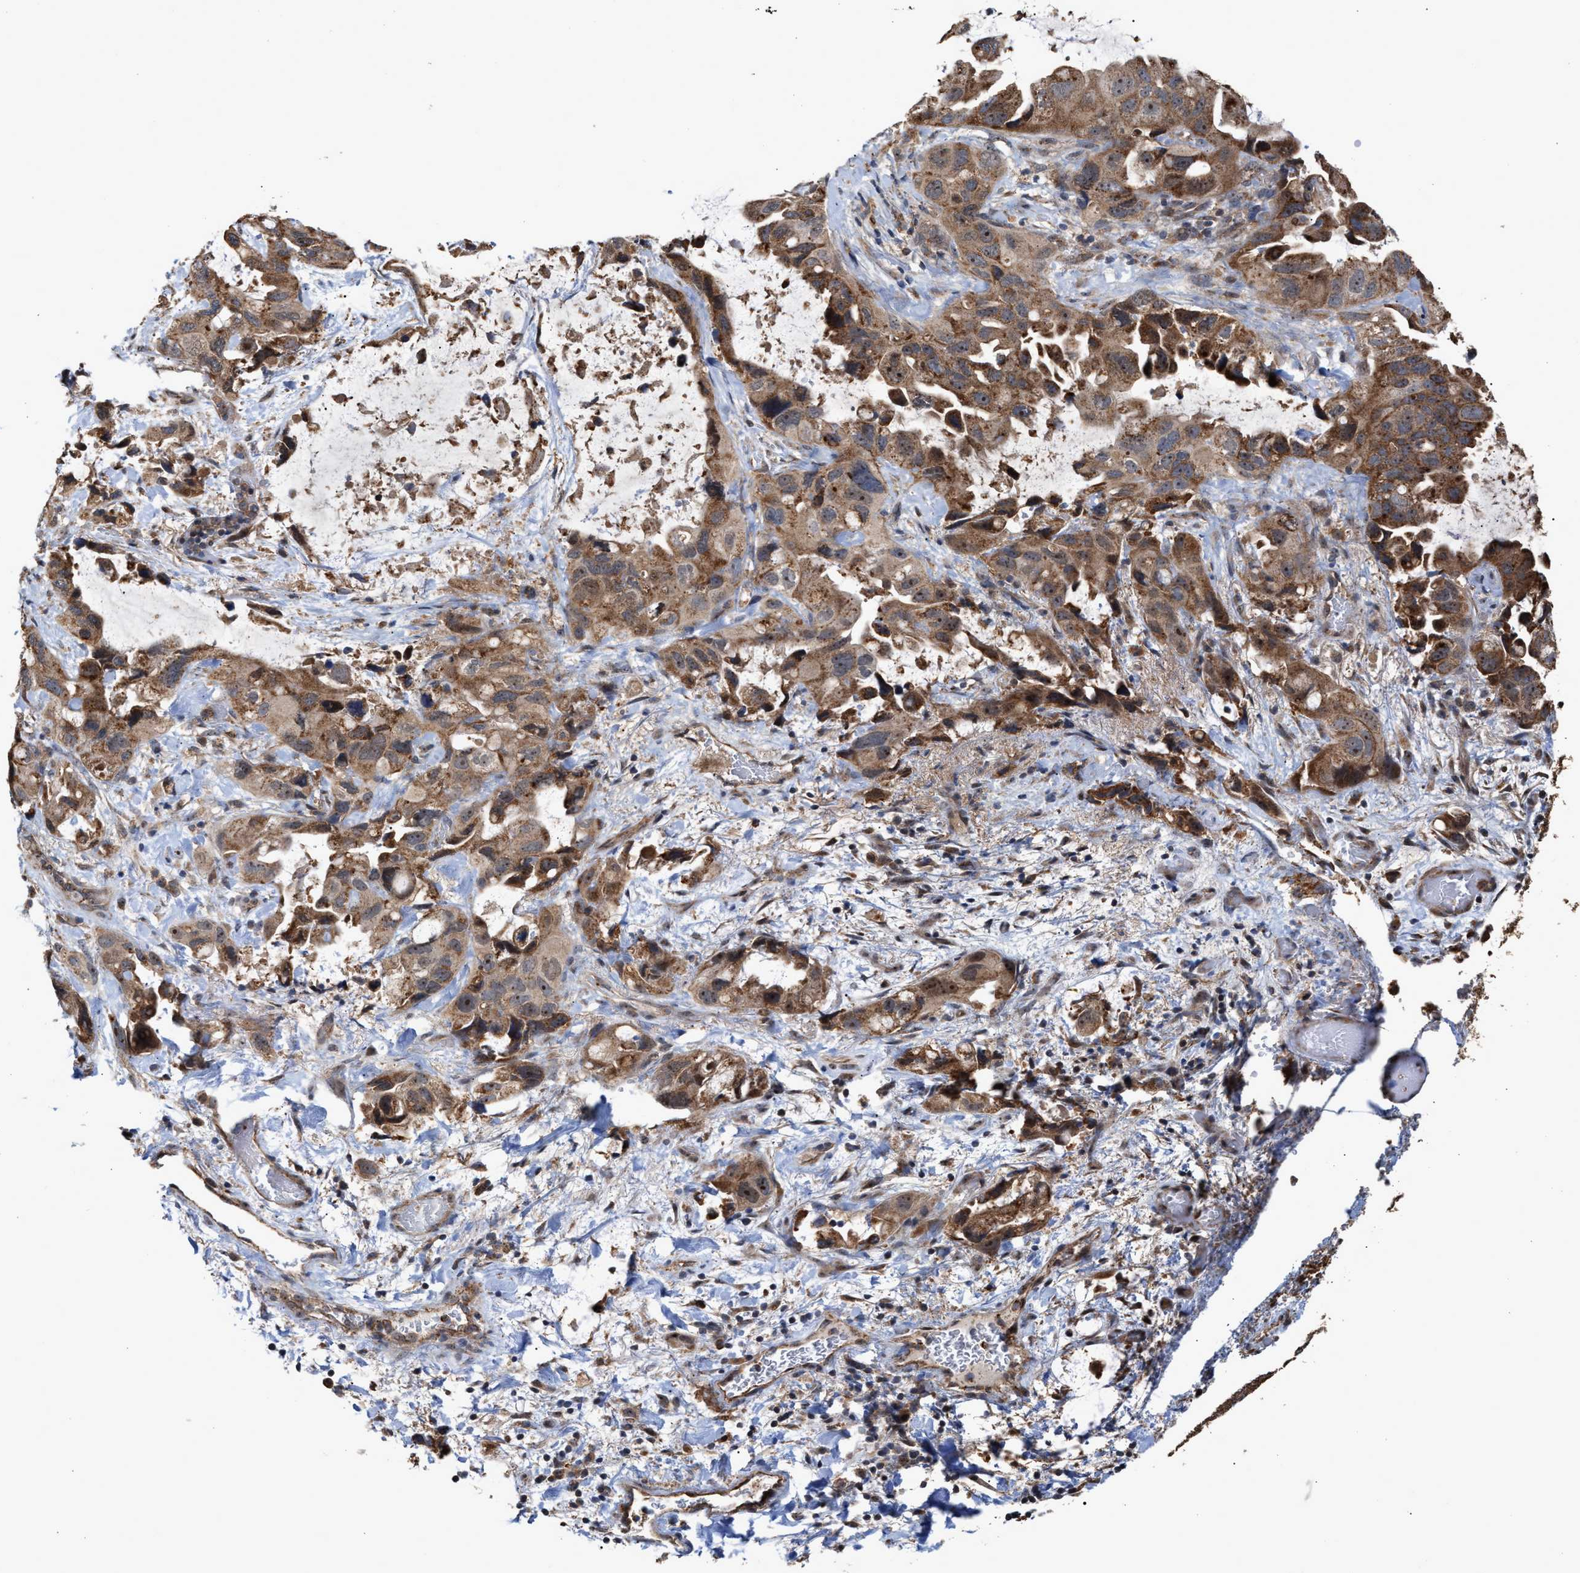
{"staining": {"intensity": "moderate", "quantity": ">75%", "location": "cytoplasmic/membranous,nuclear"}, "tissue": "lung cancer", "cell_type": "Tumor cells", "image_type": "cancer", "snomed": [{"axis": "morphology", "description": "Squamous cell carcinoma, NOS"}, {"axis": "topography", "description": "Lung"}], "caption": "Immunohistochemistry (IHC) micrograph of neoplastic tissue: lung cancer stained using immunohistochemistry demonstrates medium levels of moderate protein expression localized specifically in the cytoplasmic/membranous and nuclear of tumor cells, appearing as a cytoplasmic/membranous and nuclear brown color.", "gene": "EXOSC2", "patient": {"sex": "female", "age": 73}}